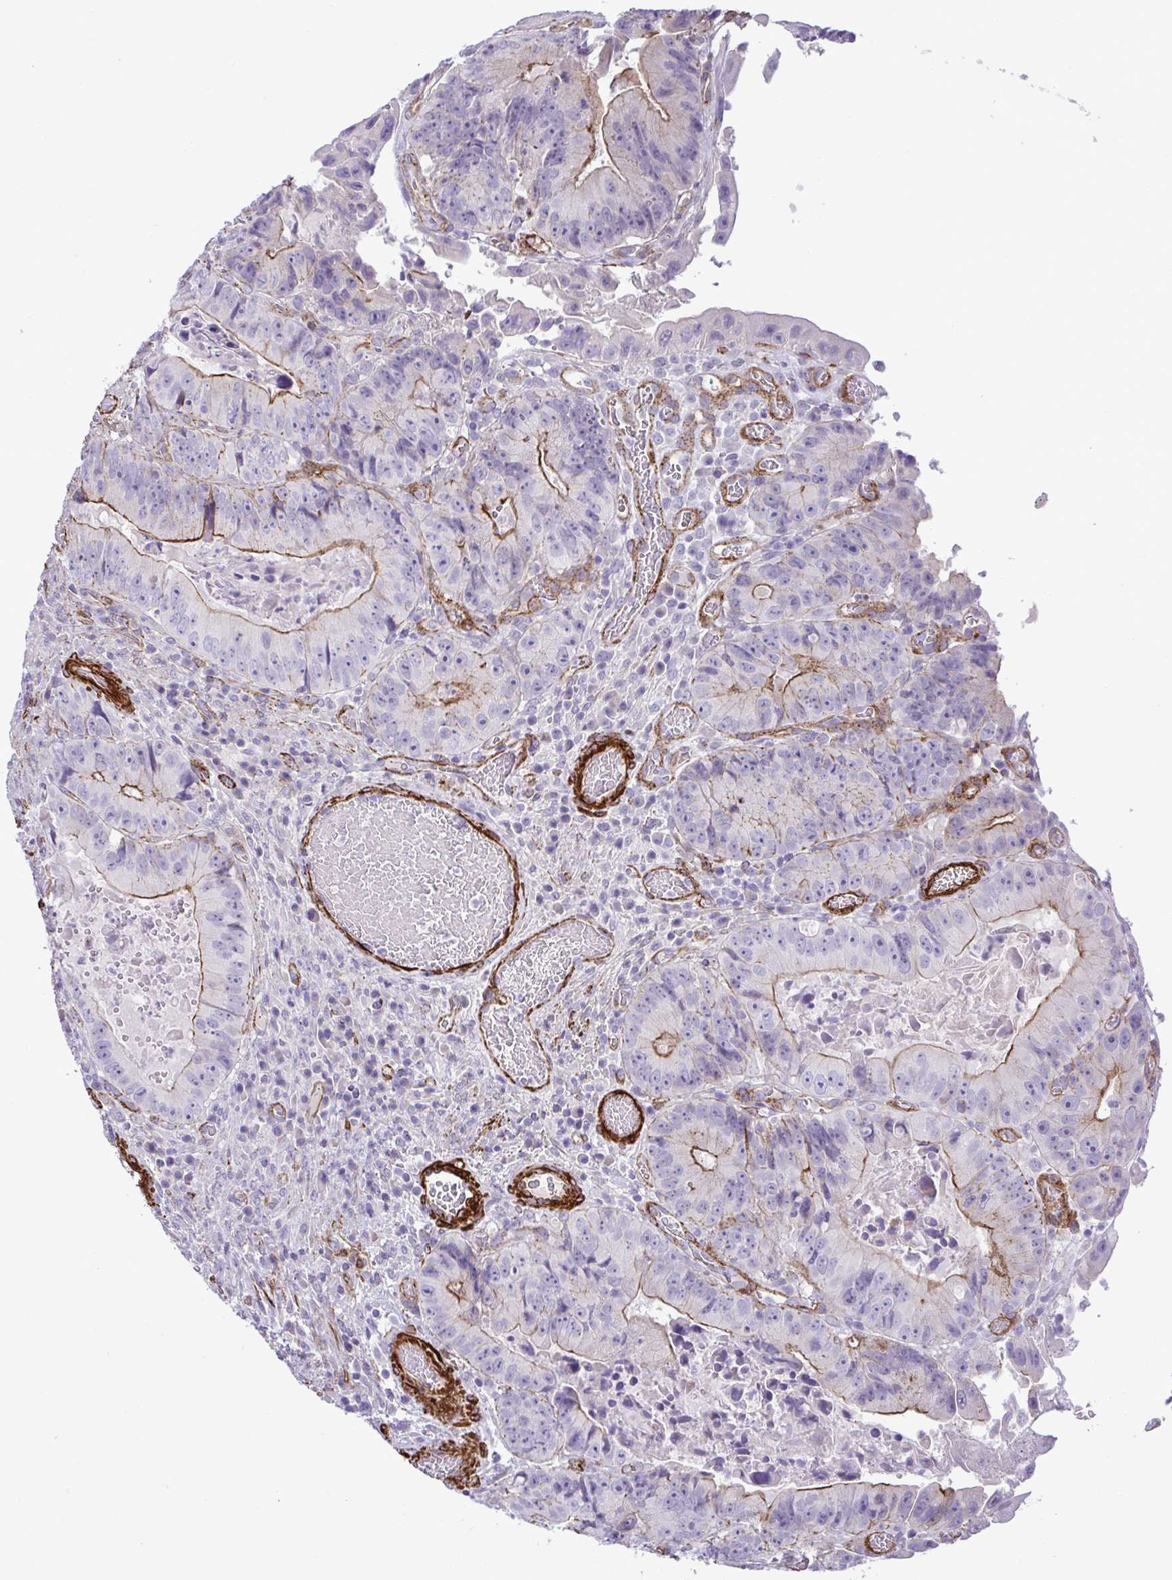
{"staining": {"intensity": "strong", "quantity": "<25%", "location": "cytoplasmic/membranous"}, "tissue": "colorectal cancer", "cell_type": "Tumor cells", "image_type": "cancer", "snomed": [{"axis": "morphology", "description": "Adenocarcinoma, NOS"}, {"axis": "topography", "description": "Colon"}], "caption": "Protein positivity by IHC reveals strong cytoplasmic/membranous staining in approximately <25% of tumor cells in colorectal cancer. Nuclei are stained in blue.", "gene": "SYNPO2L", "patient": {"sex": "female", "age": 86}}